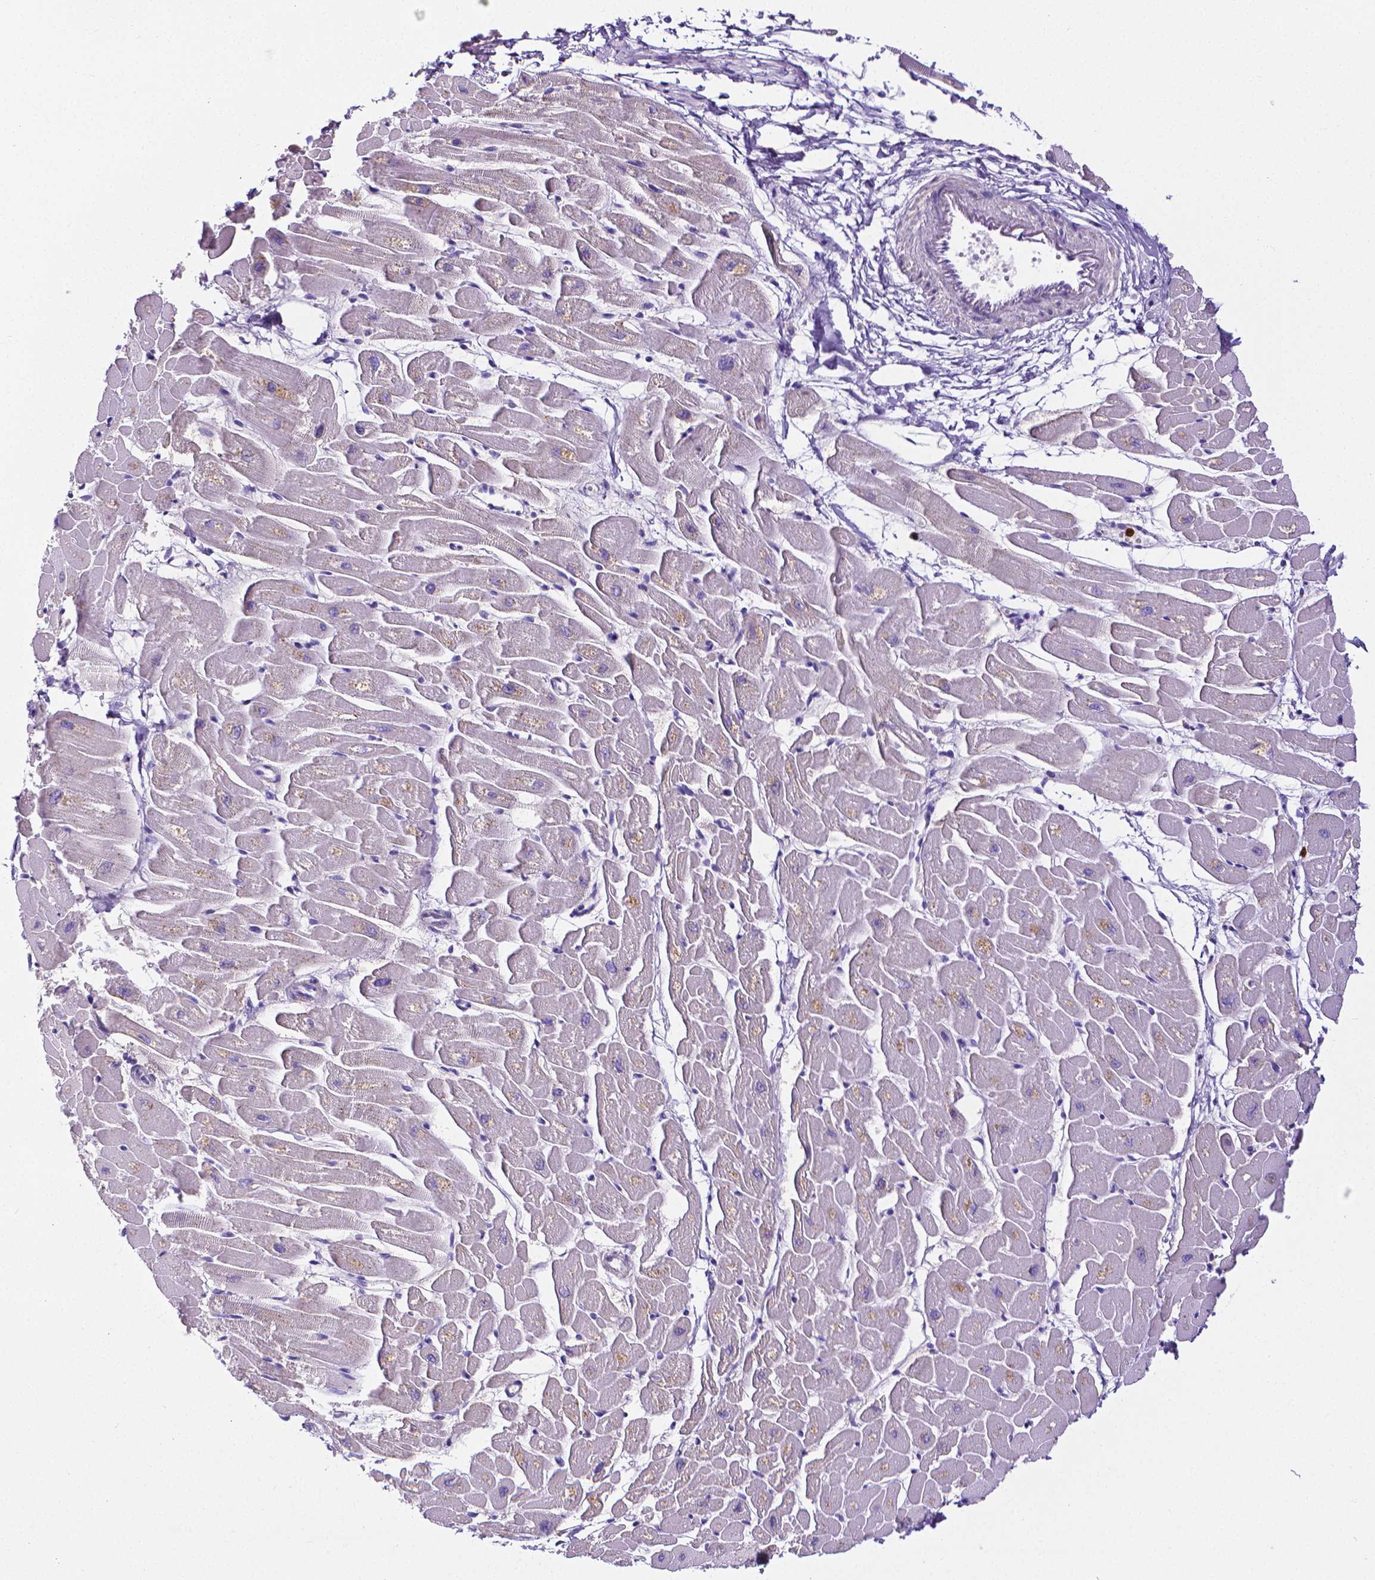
{"staining": {"intensity": "negative", "quantity": "none", "location": "none"}, "tissue": "heart muscle", "cell_type": "Cardiomyocytes", "image_type": "normal", "snomed": [{"axis": "morphology", "description": "Normal tissue, NOS"}, {"axis": "topography", "description": "Heart"}], "caption": "There is no significant staining in cardiomyocytes of heart muscle. The staining was performed using DAB (3,3'-diaminobenzidine) to visualize the protein expression in brown, while the nuclei were stained in blue with hematoxylin (Magnification: 20x).", "gene": "MMP9", "patient": {"sex": "male", "age": 57}}